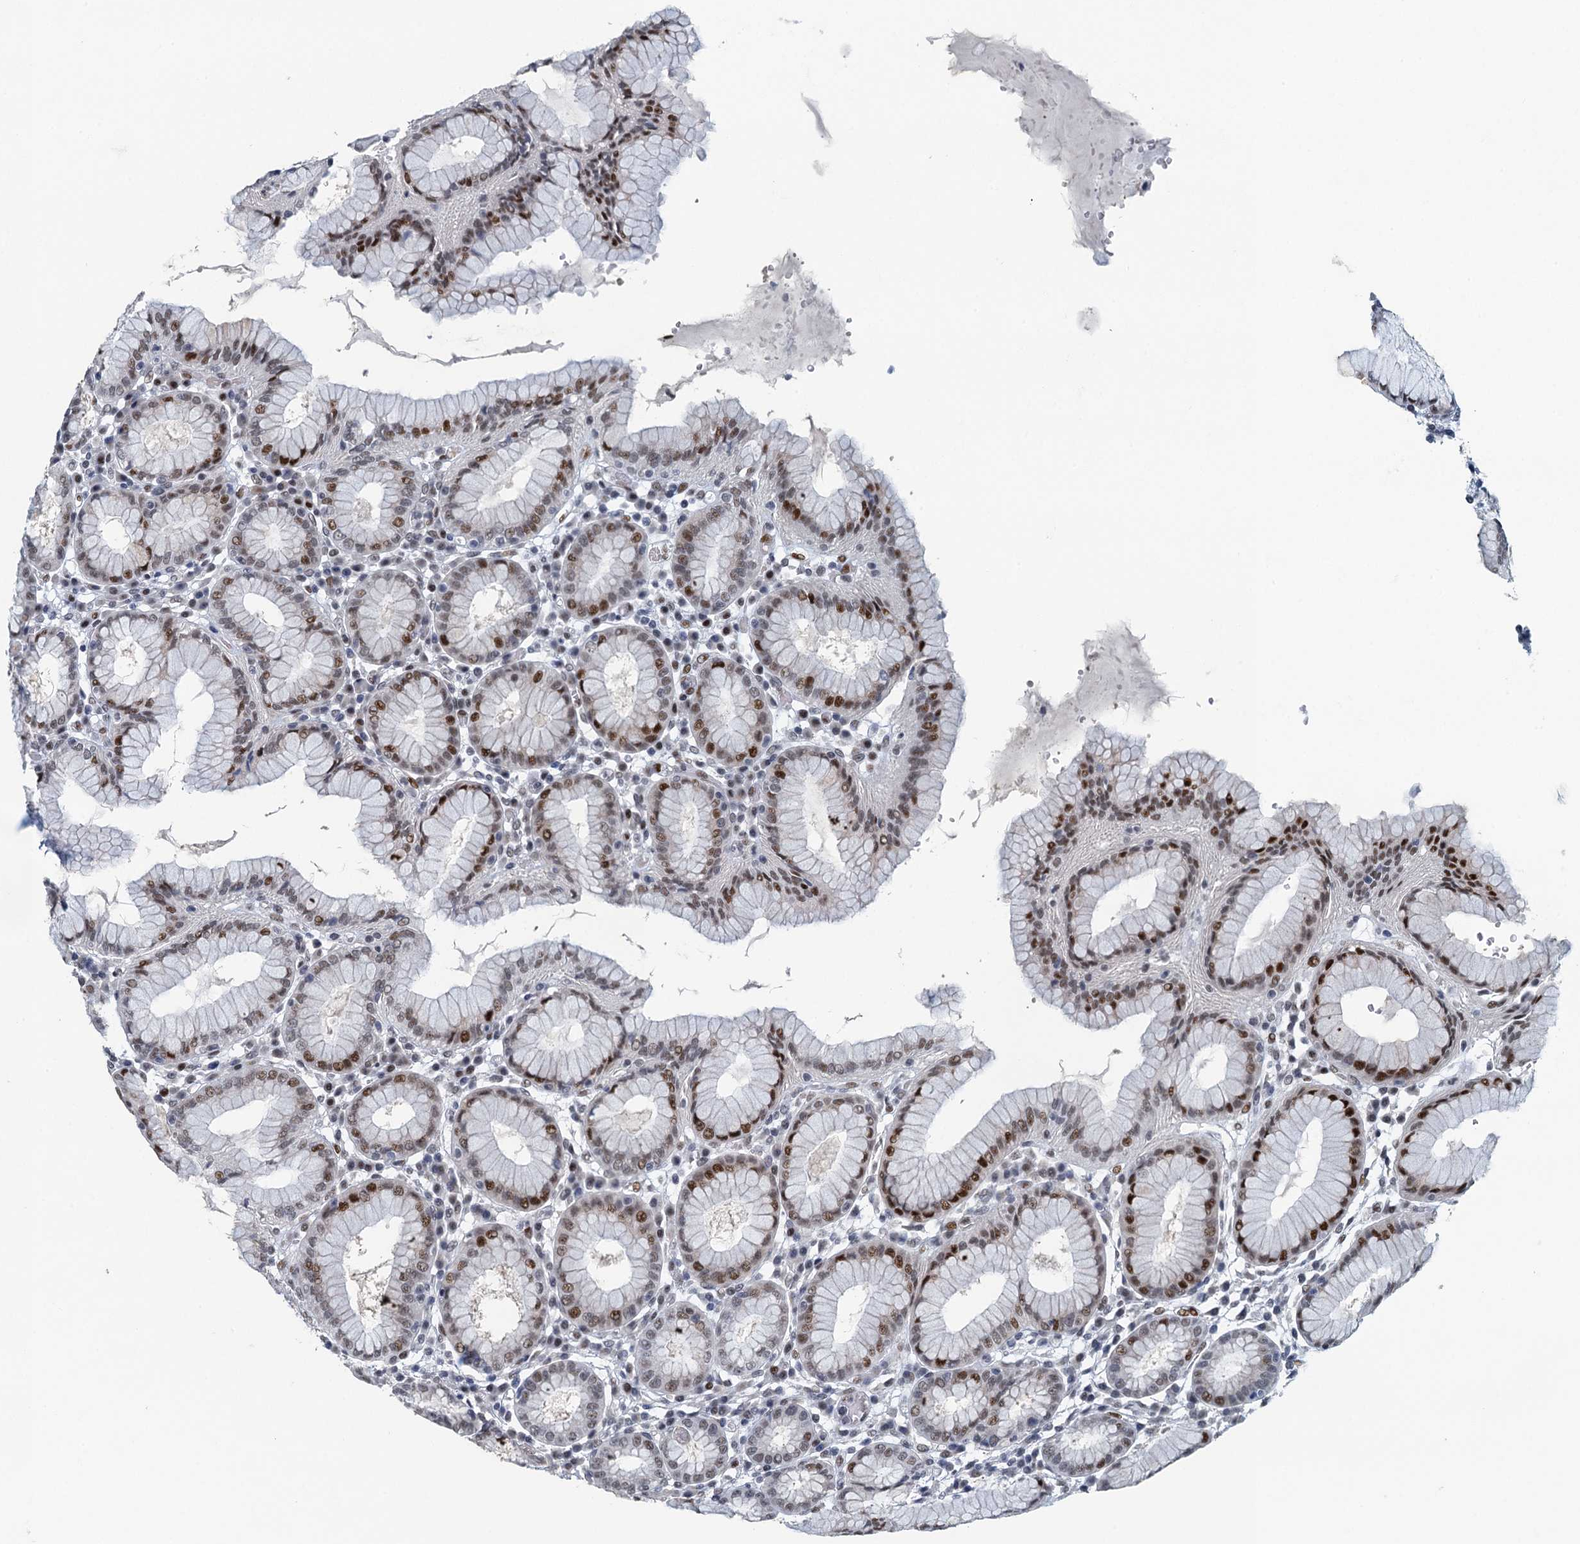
{"staining": {"intensity": "moderate", "quantity": ">75%", "location": "nuclear"}, "tissue": "stomach", "cell_type": "Glandular cells", "image_type": "normal", "snomed": [{"axis": "morphology", "description": "Normal tissue, NOS"}, {"axis": "topography", "description": "Stomach"}, {"axis": "topography", "description": "Stomach, lower"}], "caption": "A micrograph of stomach stained for a protein shows moderate nuclear brown staining in glandular cells. The staining was performed using DAB to visualize the protein expression in brown, while the nuclei were stained in blue with hematoxylin (Magnification: 20x).", "gene": "TTLL9", "patient": {"sex": "female", "age": 56}}